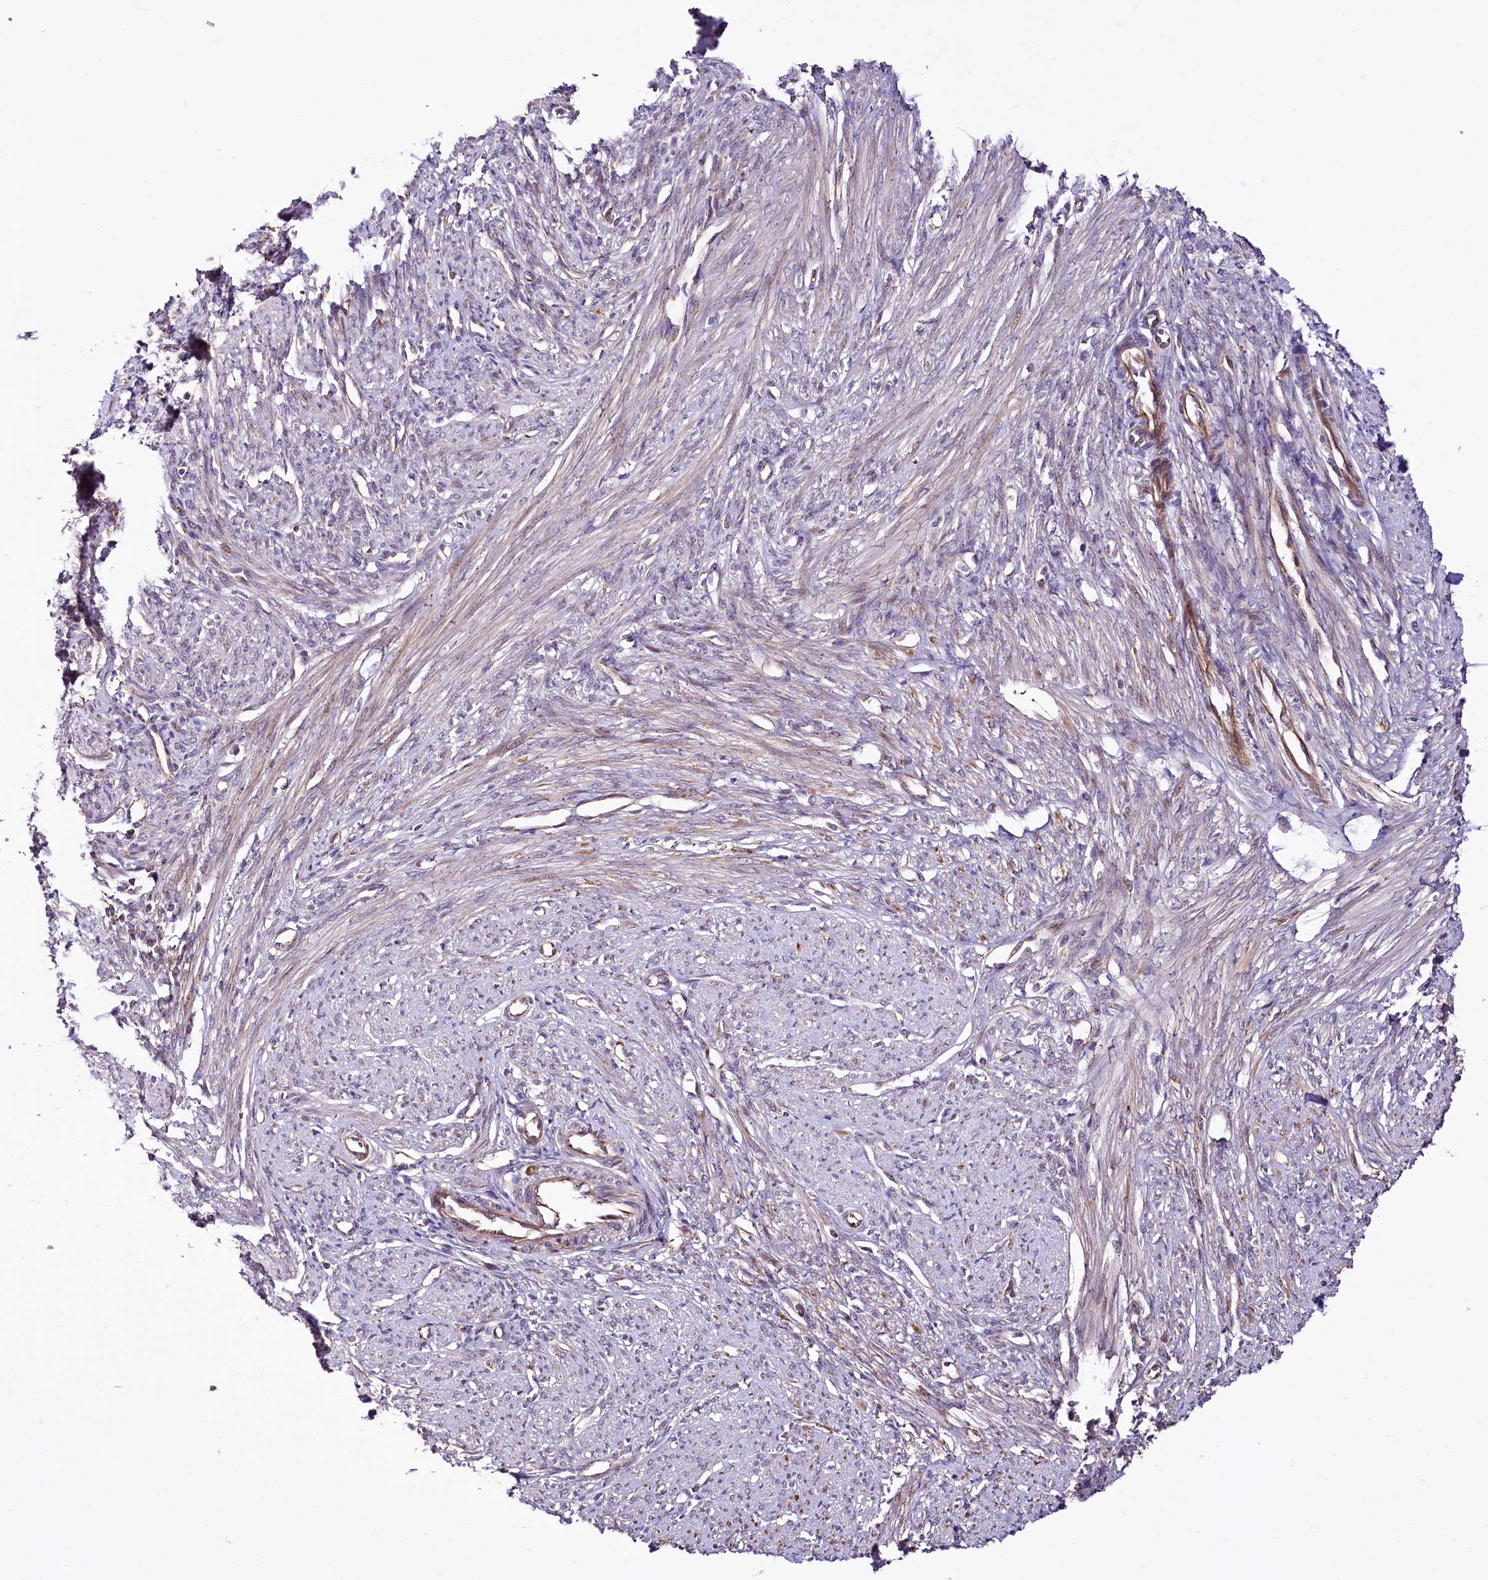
{"staining": {"intensity": "weak", "quantity": "25%-75%", "location": "cytoplasmic/membranous"}, "tissue": "smooth muscle", "cell_type": "Smooth muscle cells", "image_type": "normal", "snomed": [{"axis": "morphology", "description": "Normal tissue, NOS"}, {"axis": "topography", "description": "Smooth muscle"}, {"axis": "topography", "description": "Uterus"}], "caption": "Human smooth muscle stained for a protein (brown) exhibits weak cytoplasmic/membranous positive staining in approximately 25%-75% of smooth muscle cells.", "gene": "ST7", "patient": {"sex": "female", "age": 59}}